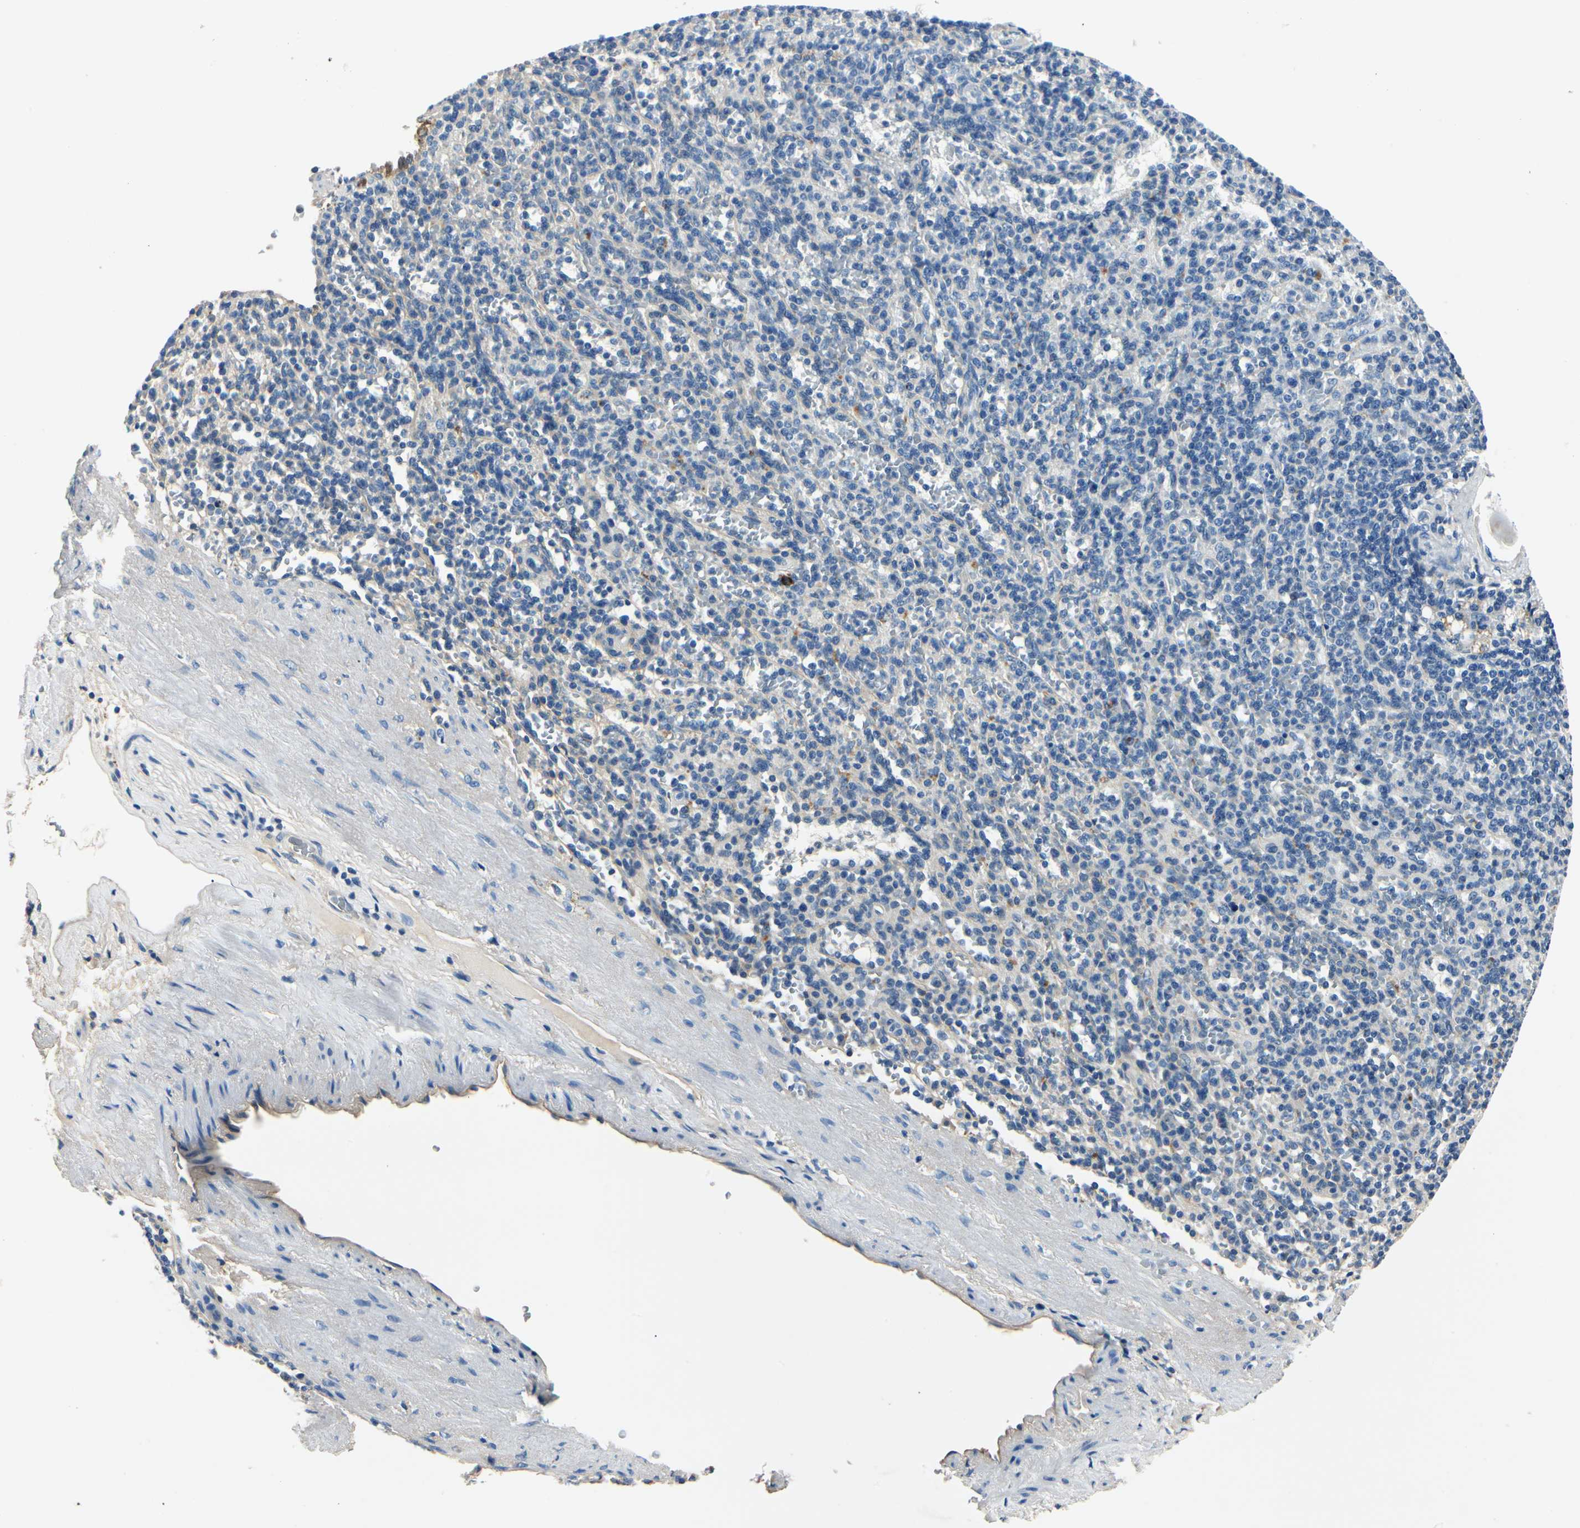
{"staining": {"intensity": "negative", "quantity": "none", "location": "none"}, "tissue": "spleen", "cell_type": "Cells in red pulp", "image_type": "normal", "snomed": [{"axis": "morphology", "description": "Normal tissue, NOS"}, {"axis": "topography", "description": "Spleen"}], "caption": "A high-resolution micrograph shows IHC staining of unremarkable spleen, which demonstrates no significant staining in cells in red pulp.", "gene": "TGFBR3", "patient": {"sex": "female", "age": 74}}